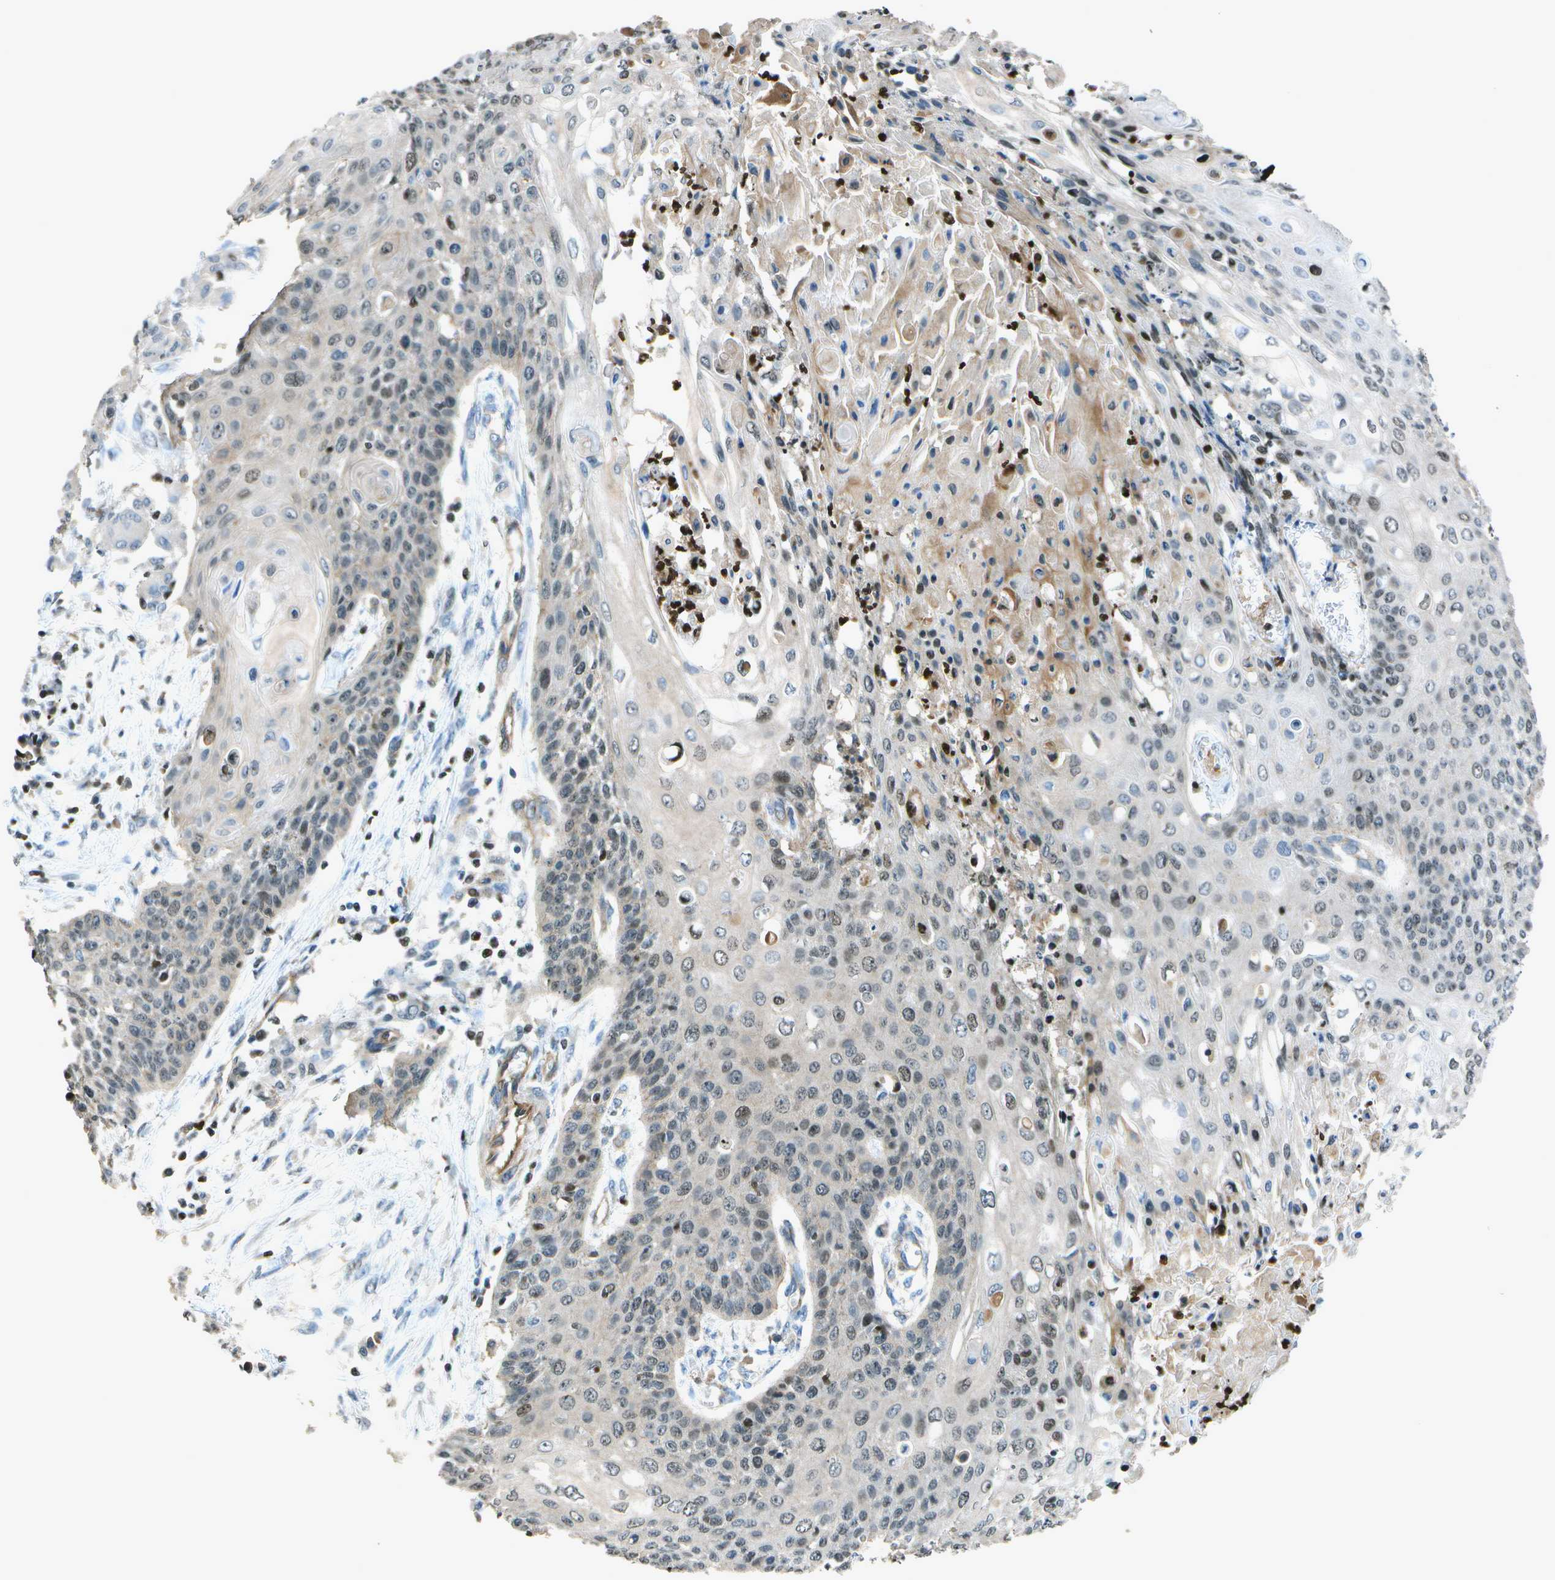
{"staining": {"intensity": "moderate", "quantity": "<25%", "location": "nuclear"}, "tissue": "cervical cancer", "cell_type": "Tumor cells", "image_type": "cancer", "snomed": [{"axis": "morphology", "description": "Squamous cell carcinoma, NOS"}, {"axis": "topography", "description": "Cervix"}], "caption": "Immunohistochemistry histopathology image of human cervical cancer stained for a protein (brown), which shows low levels of moderate nuclear positivity in approximately <25% of tumor cells.", "gene": "PDLIM1", "patient": {"sex": "female", "age": 39}}